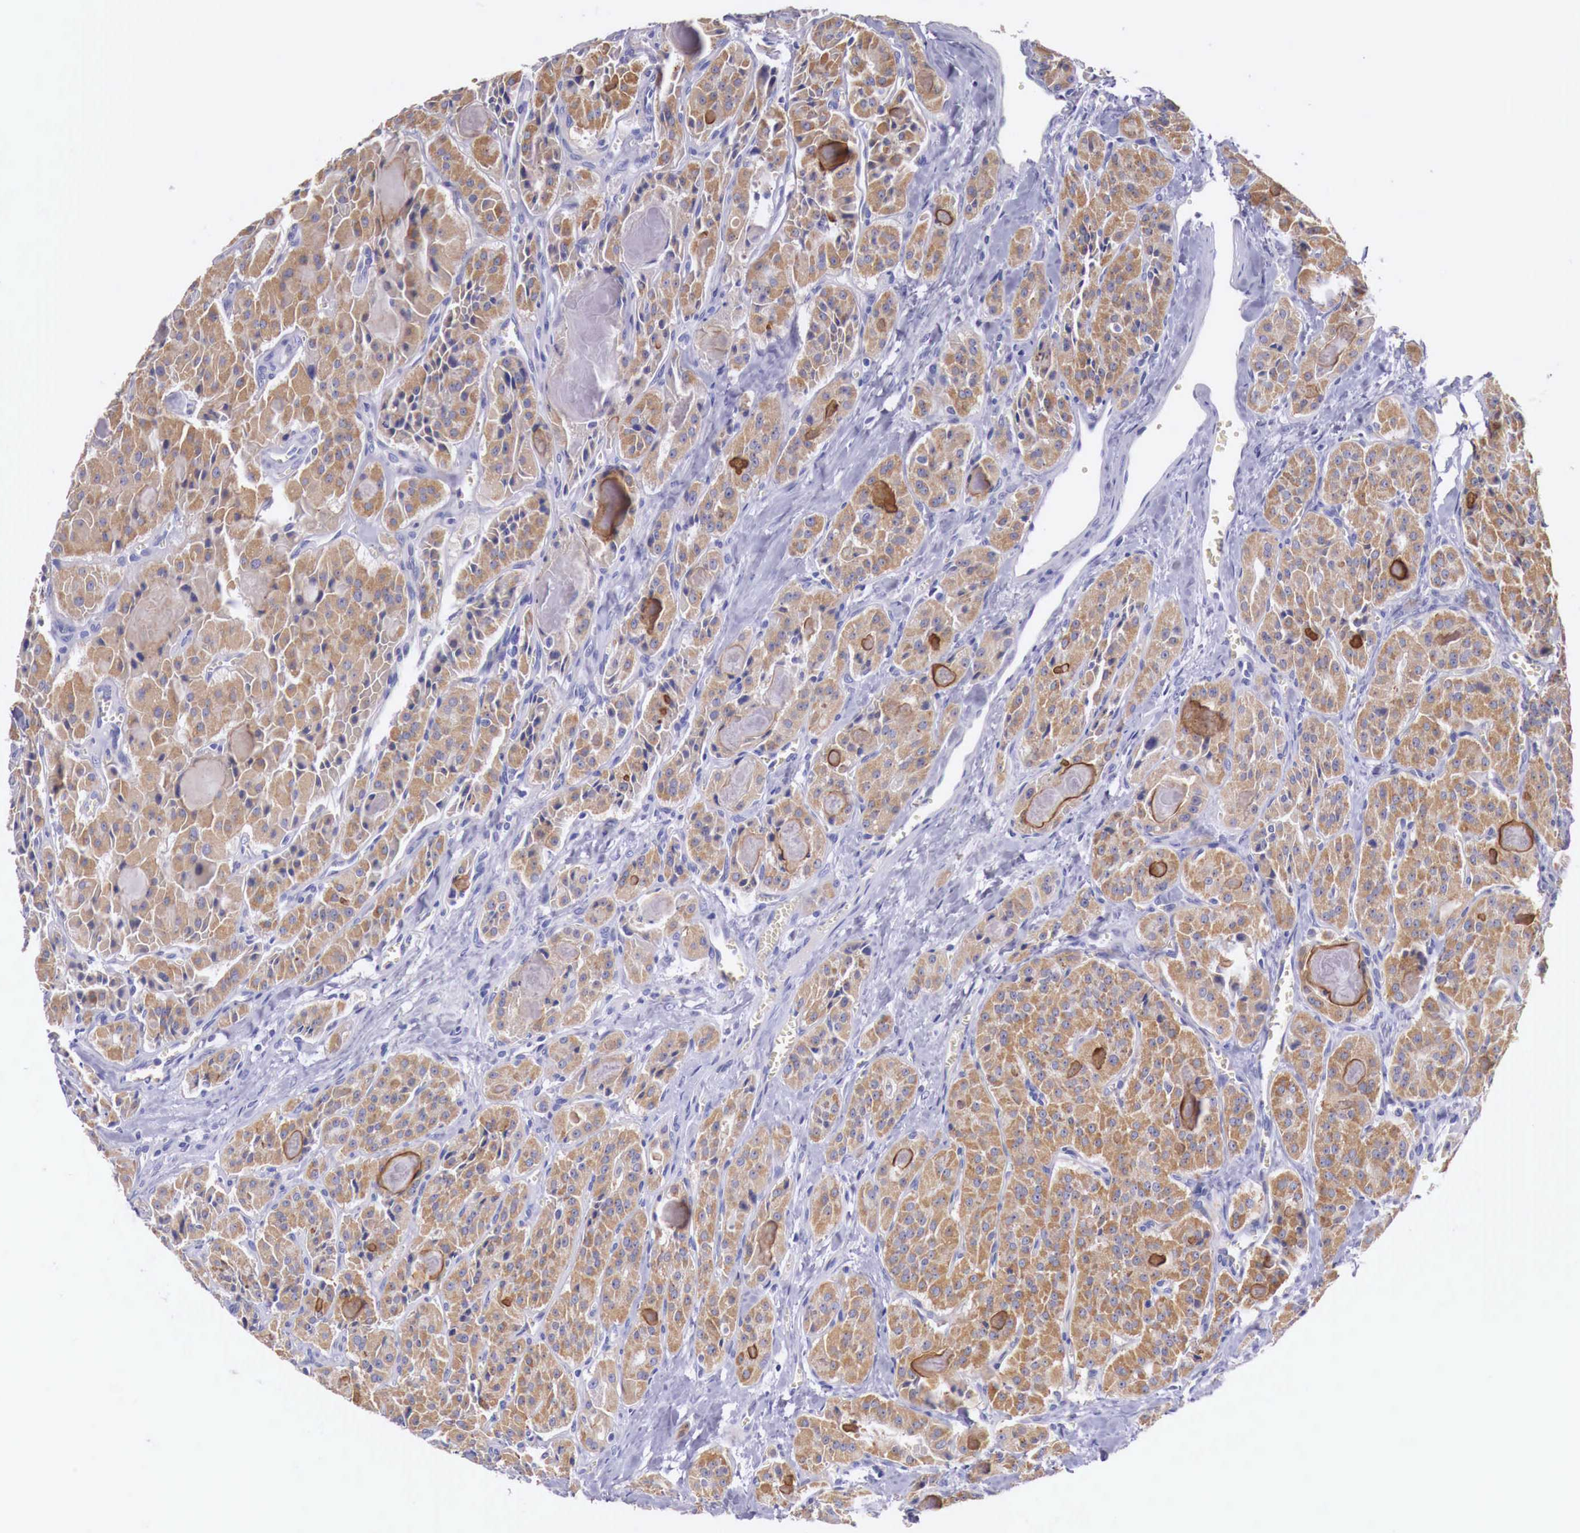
{"staining": {"intensity": "moderate", "quantity": ">75%", "location": "cytoplasmic/membranous"}, "tissue": "thyroid cancer", "cell_type": "Tumor cells", "image_type": "cancer", "snomed": [{"axis": "morphology", "description": "Carcinoma, NOS"}, {"axis": "topography", "description": "Thyroid gland"}], "caption": "Immunohistochemistry (IHC) image of thyroid cancer stained for a protein (brown), which reveals medium levels of moderate cytoplasmic/membranous staining in about >75% of tumor cells.", "gene": "NREP", "patient": {"sex": "male", "age": 76}}